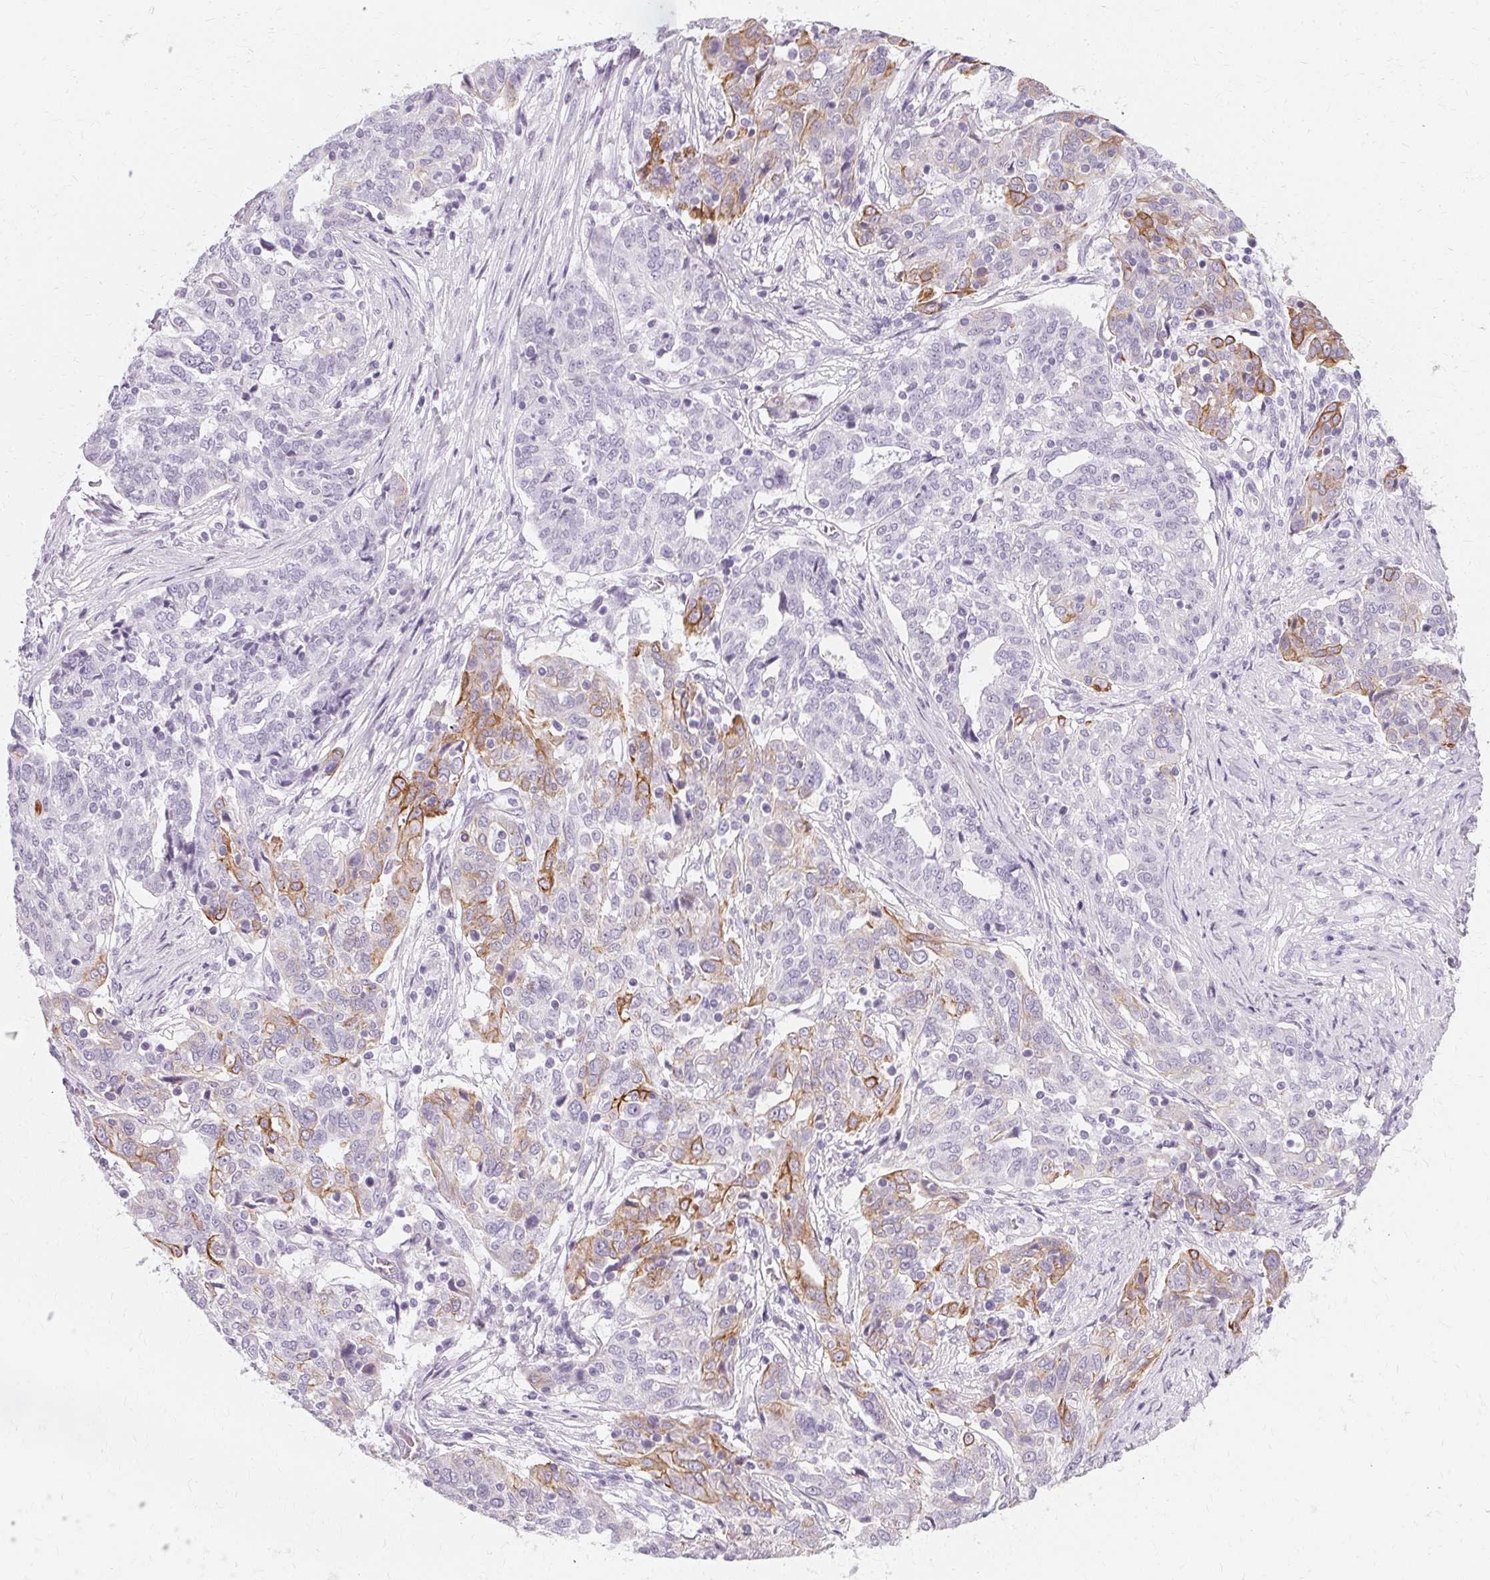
{"staining": {"intensity": "moderate", "quantity": "<25%", "location": "cytoplasmic/membranous"}, "tissue": "ovarian cancer", "cell_type": "Tumor cells", "image_type": "cancer", "snomed": [{"axis": "morphology", "description": "Cystadenocarcinoma, serous, NOS"}, {"axis": "topography", "description": "Ovary"}], "caption": "A high-resolution micrograph shows immunohistochemistry staining of ovarian serous cystadenocarcinoma, which demonstrates moderate cytoplasmic/membranous expression in about <25% of tumor cells.", "gene": "KRT6C", "patient": {"sex": "female", "age": 67}}